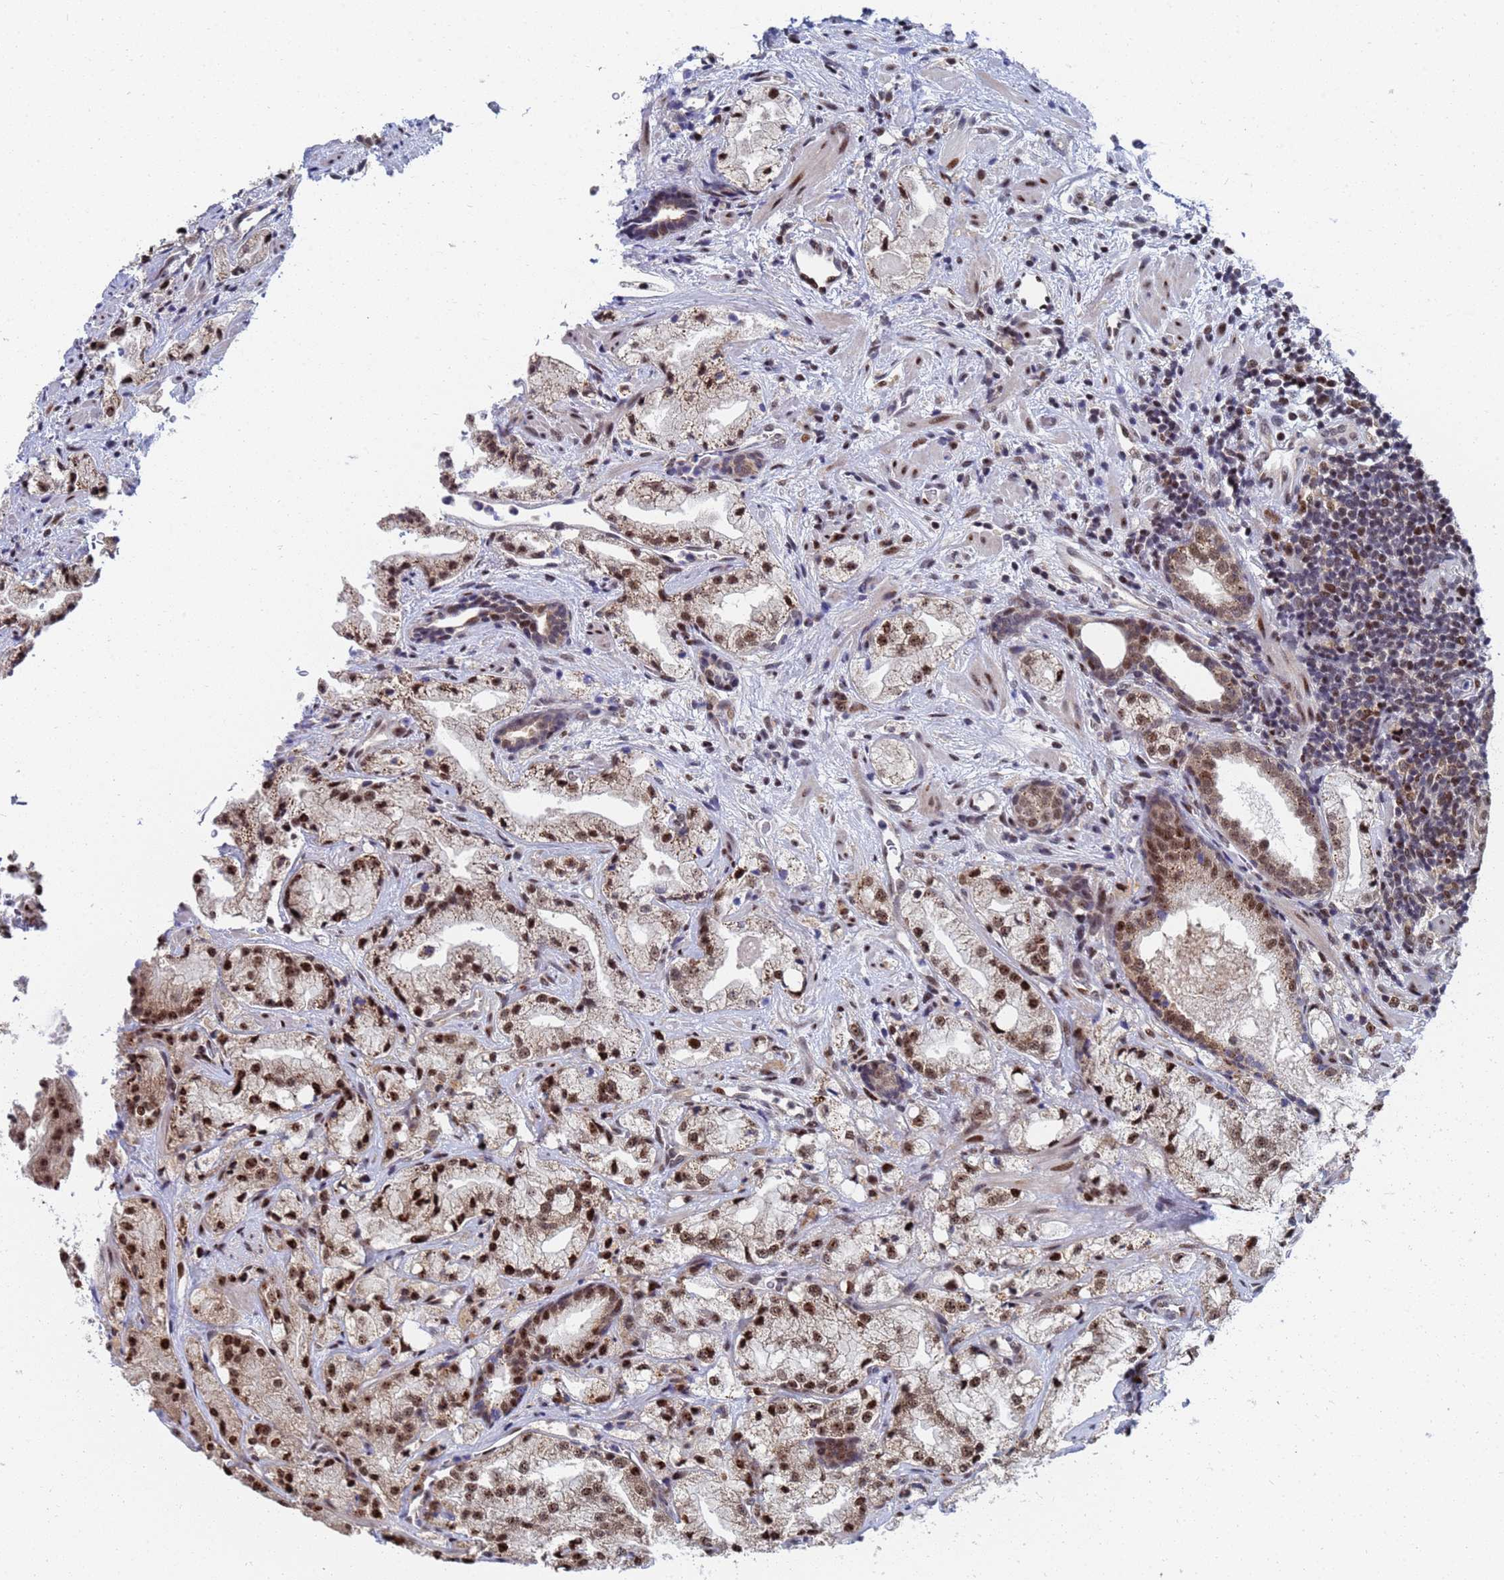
{"staining": {"intensity": "strong", "quantity": ">75%", "location": "nuclear"}, "tissue": "prostate cancer", "cell_type": "Tumor cells", "image_type": "cancer", "snomed": [{"axis": "morphology", "description": "Adenocarcinoma, High grade"}, {"axis": "topography", "description": "Prostate"}], "caption": "A high amount of strong nuclear expression is seen in about >75% of tumor cells in prostate cancer (adenocarcinoma (high-grade)) tissue.", "gene": "AP5Z1", "patient": {"sex": "male", "age": 64}}